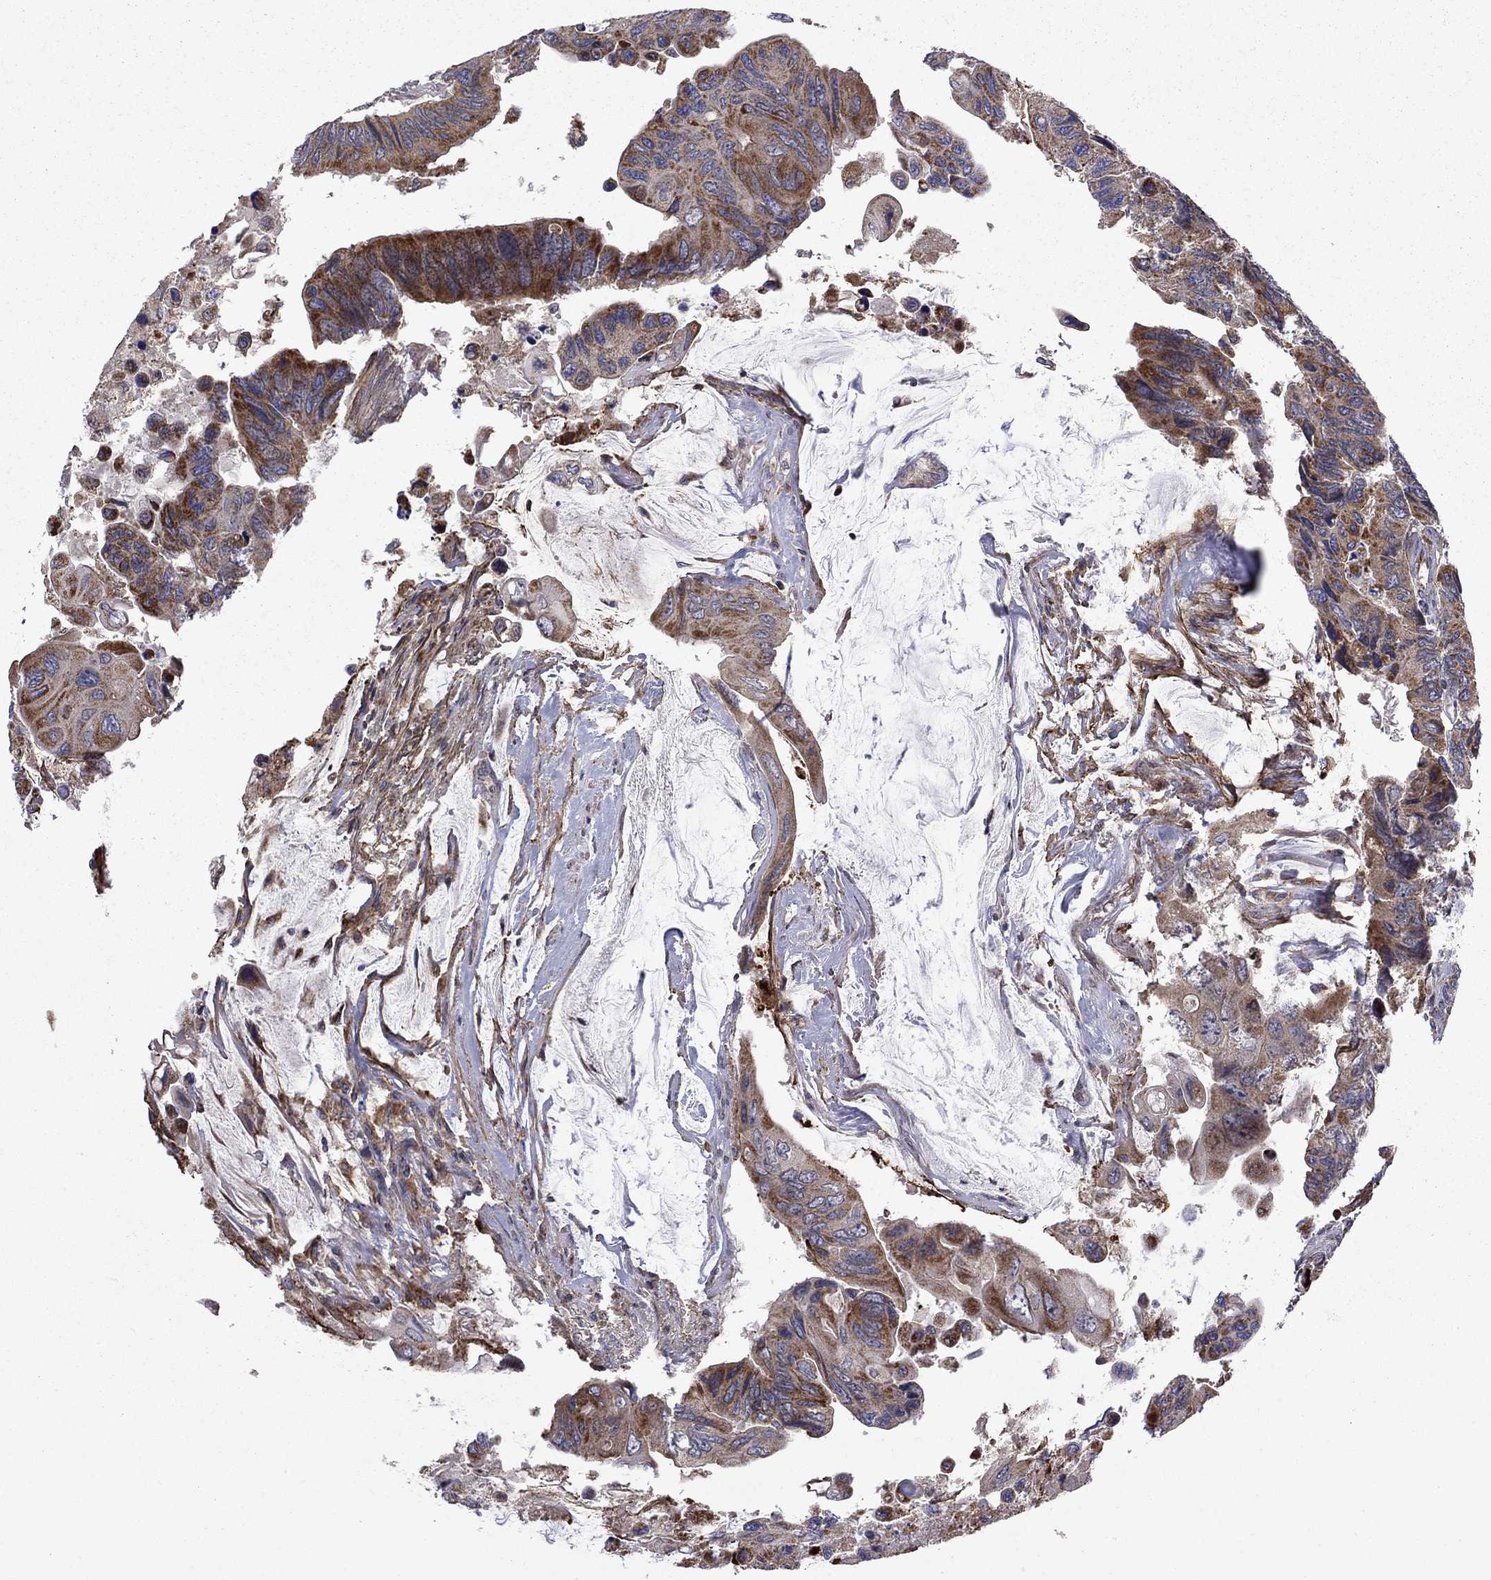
{"staining": {"intensity": "moderate", "quantity": "25%-75%", "location": "cytoplasmic/membranous"}, "tissue": "colorectal cancer", "cell_type": "Tumor cells", "image_type": "cancer", "snomed": [{"axis": "morphology", "description": "Adenocarcinoma, NOS"}, {"axis": "topography", "description": "Rectum"}], "caption": "Immunohistochemistry image of neoplastic tissue: human colorectal adenocarcinoma stained using IHC reveals medium levels of moderate protein expression localized specifically in the cytoplasmic/membranous of tumor cells, appearing as a cytoplasmic/membranous brown color.", "gene": "DOP1B", "patient": {"sex": "male", "age": 63}}